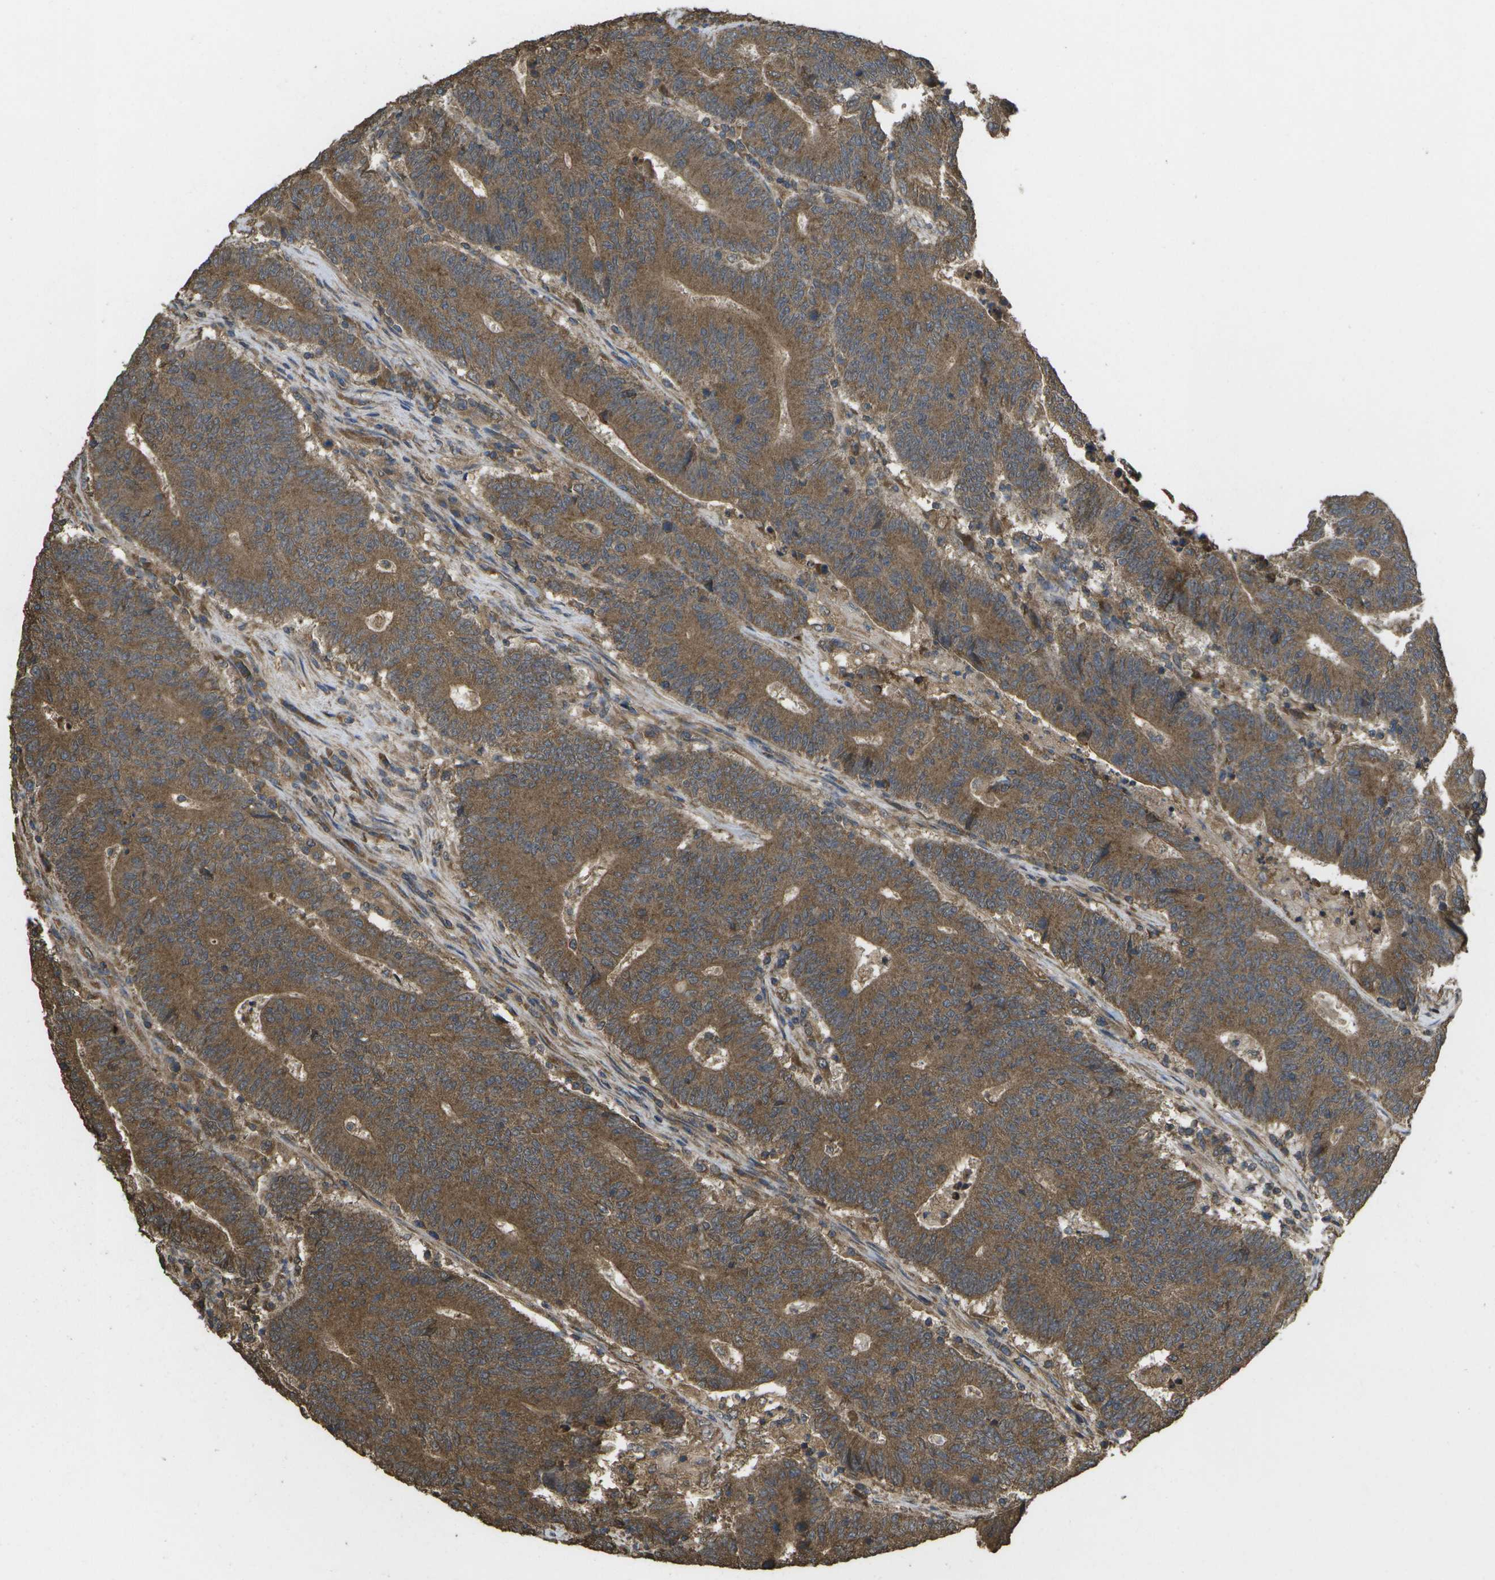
{"staining": {"intensity": "moderate", "quantity": ">75%", "location": "cytoplasmic/membranous"}, "tissue": "colorectal cancer", "cell_type": "Tumor cells", "image_type": "cancer", "snomed": [{"axis": "morphology", "description": "Normal tissue, NOS"}, {"axis": "morphology", "description": "Adenocarcinoma, NOS"}, {"axis": "topography", "description": "Colon"}], "caption": "Colorectal adenocarcinoma tissue displays moderate cytoplasmic/membranous expression in approximately >75% of tumor cells, visualized by immunohistochemistry. (DAB IHC, brown staining for protein, blue staining for nuclei).", "gene": "SACS", "patient": {"sex": "female", "age": 75}}